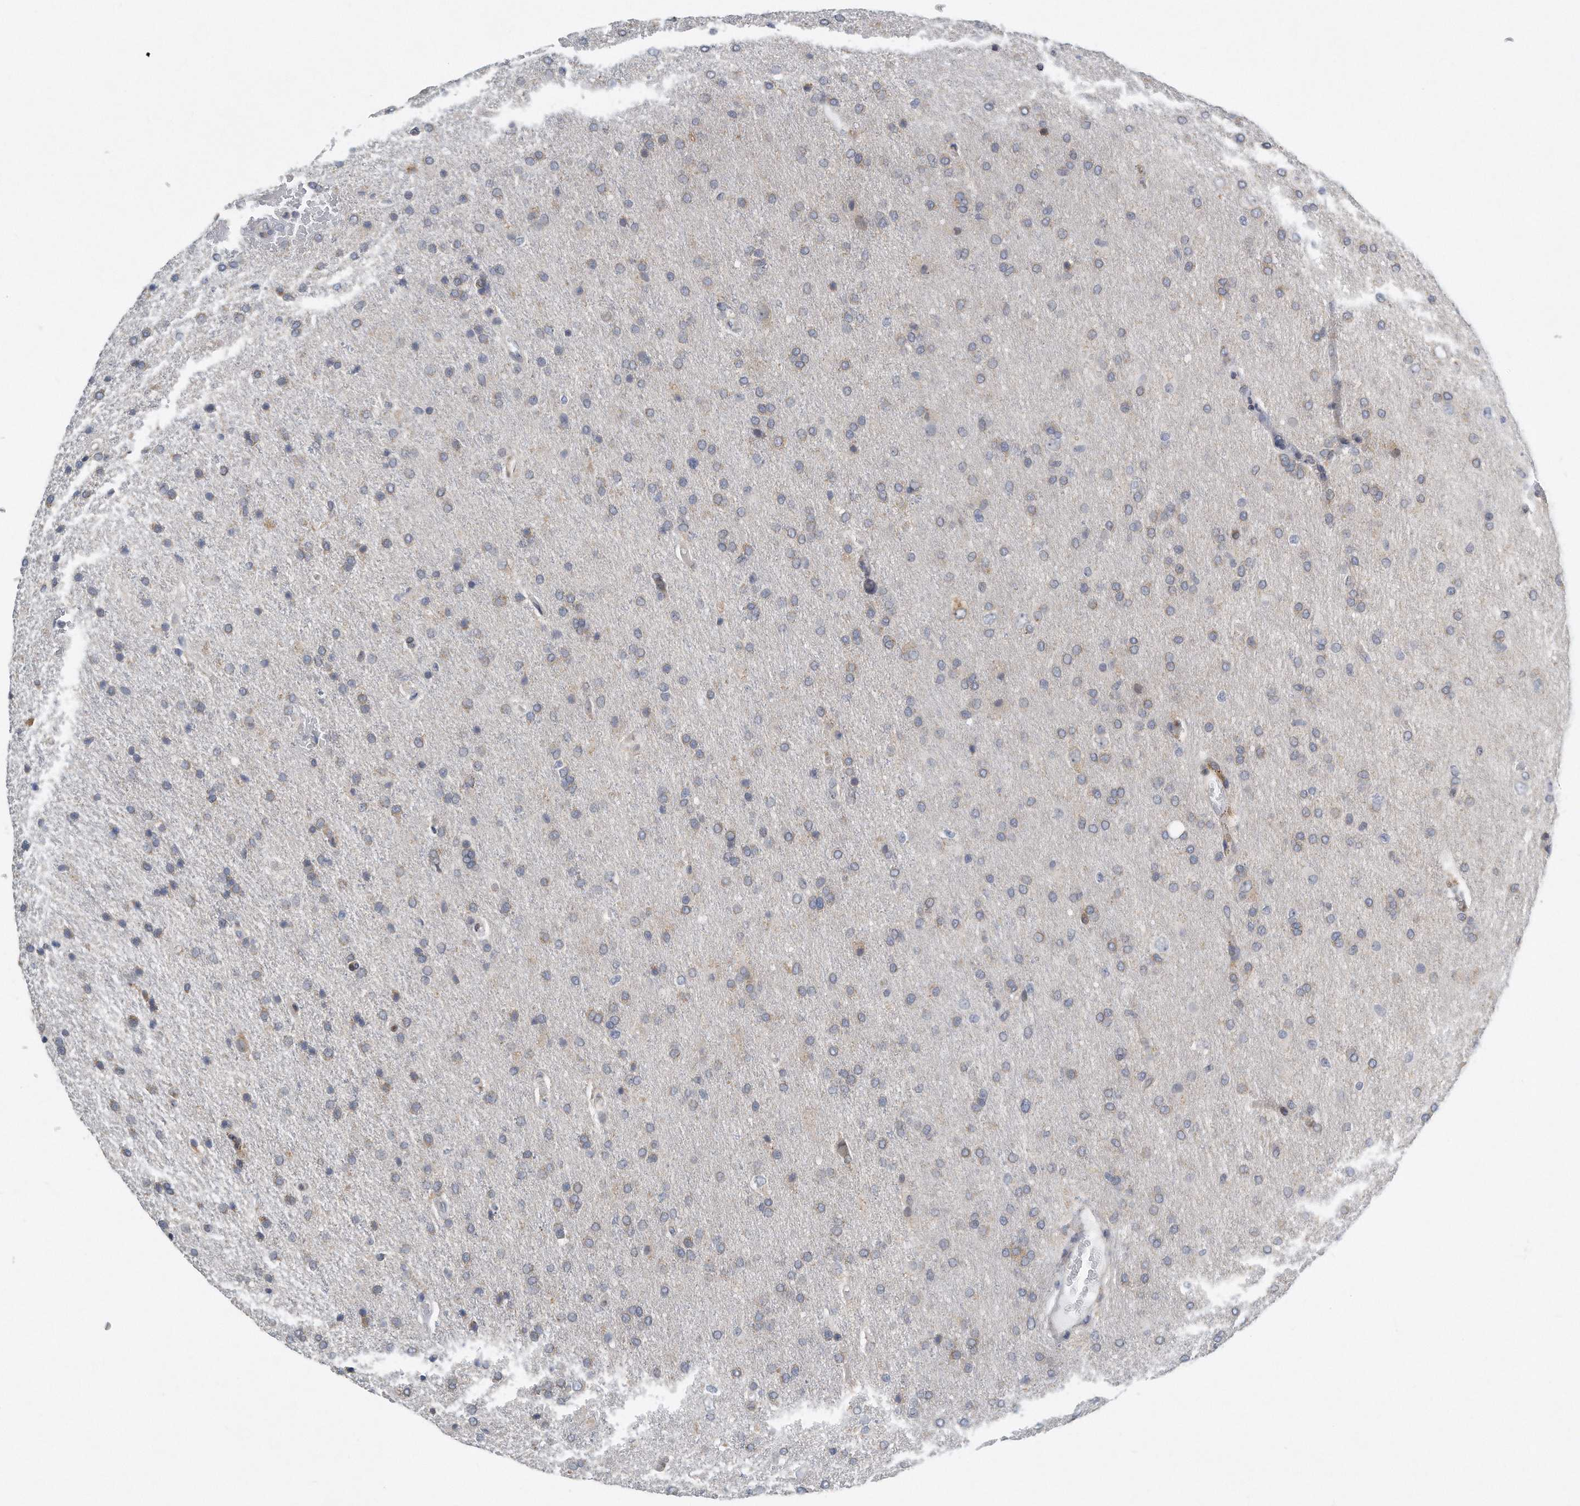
{"staining": {"intensity": "weak", "quantity": "<25%", "location": "cytoplasmic/membranous"}, "tissue": "glioma", "cell_type": "Tumor cells", "image_type": "cancer", "snomed": [{"axis": "morphology", "description": "Glioma, malignant, High grade"}, {"axis": "topography", "description": "Brain"}], "caption": "DAB immunohistochemical staining of malignant glioma (high-grade) reveals no significant positivity in tumor cells.", "gene": "VLDLR", "patient": {"sex": "male", "age": 72}}